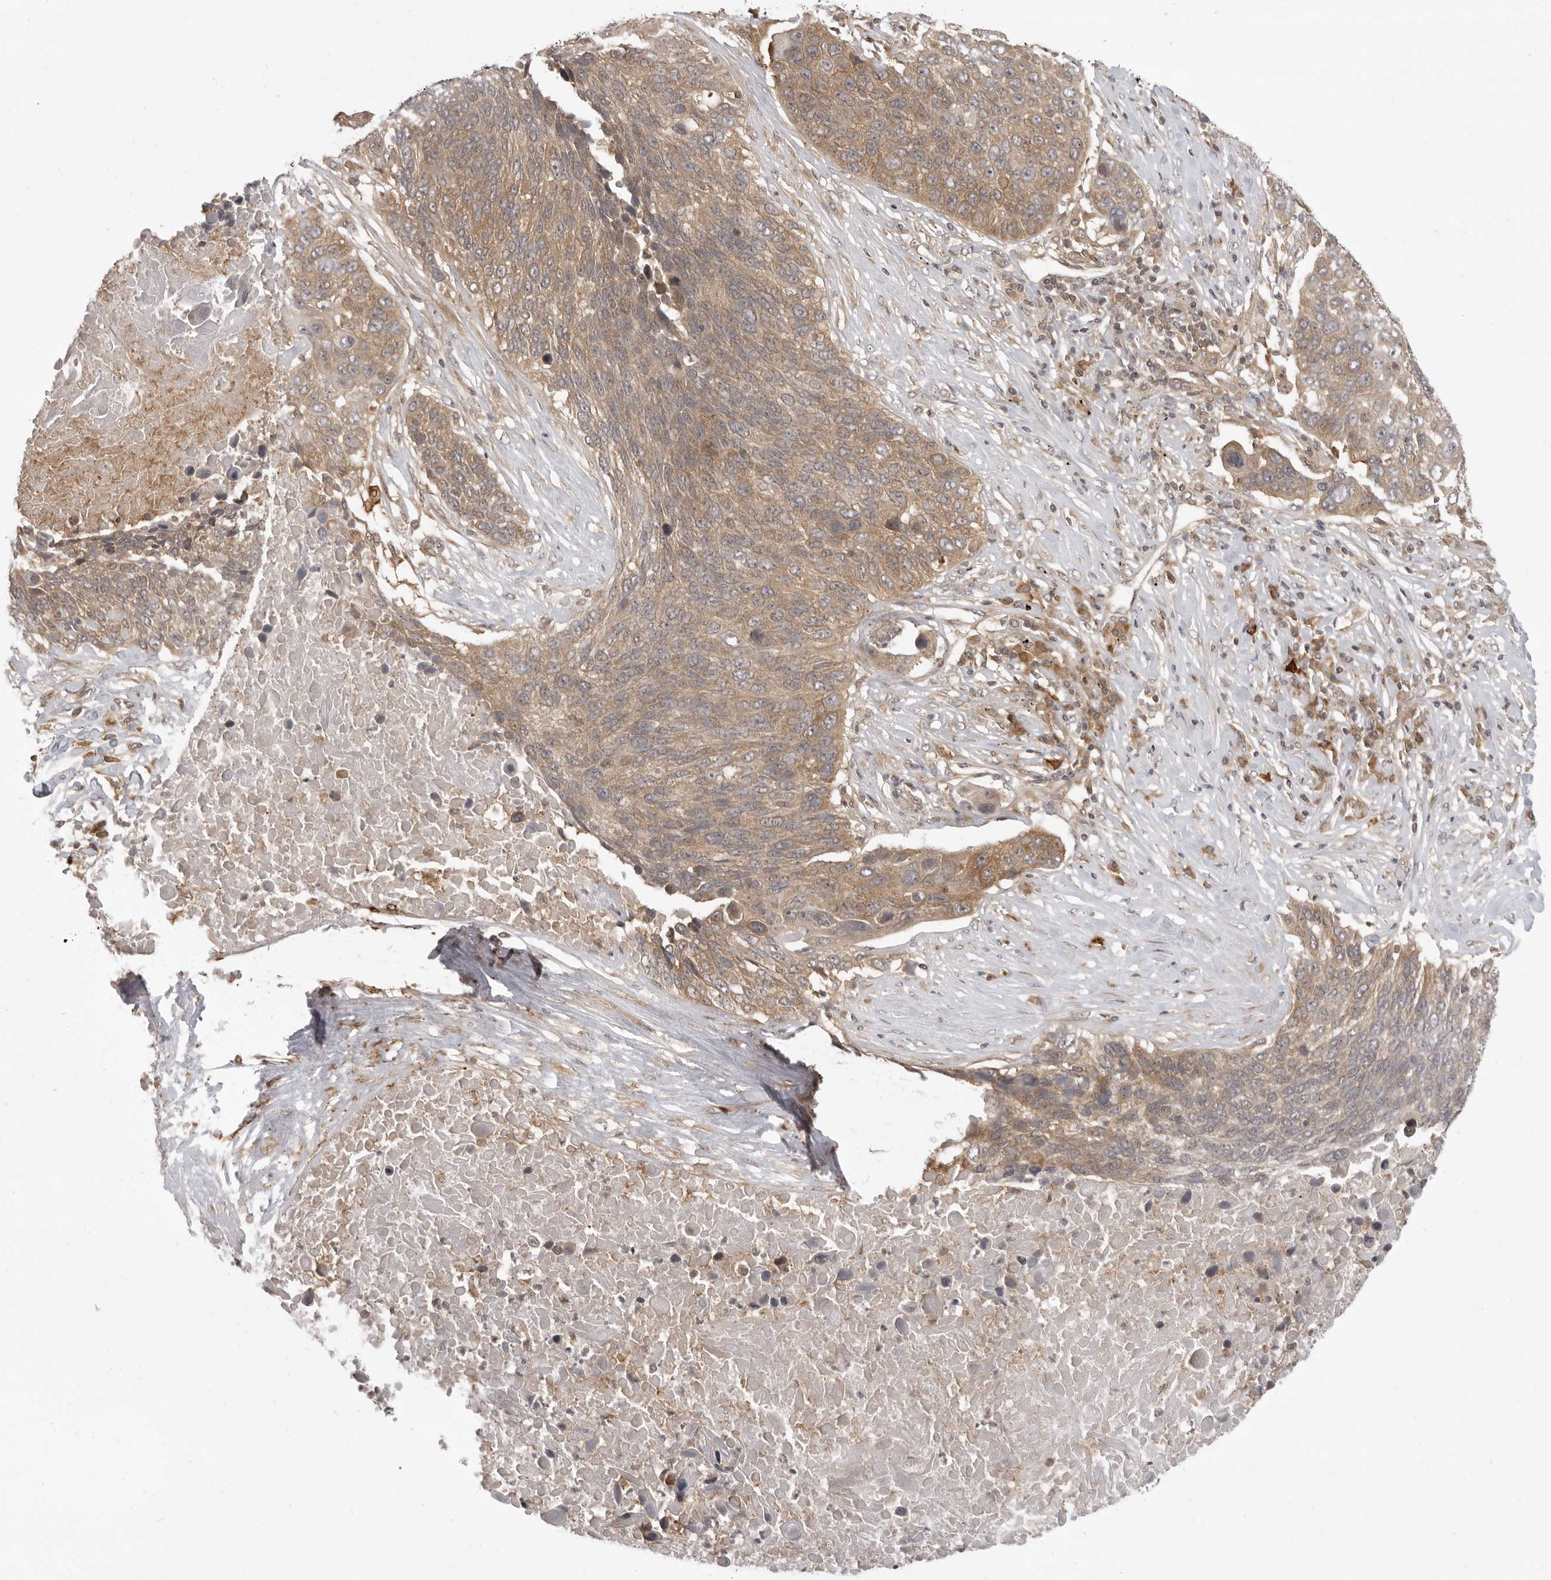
{"staining": {"intensity": "moderate", "quantity": ">75%", "location": "cytoplasmic/membranous"}, "tissue": "lung cancer", "cell_type": "Tumor cells", "image_type": "cancer", "snomed": [{"axis": "morphology", "description": "Squamous cell carcinoma, NOS"}, {"axis": "topography", "description": "Lung"}], "caption": "A micrograph showing moderate cytoplasmic/membranous staining in approximately >75% of tumor cells in squamous cell carcinoma (lung), as visualized by brown immunohistochemical staining.", "gene": "PRRC2A", "patient": {"sex": "male", "age": 66}}